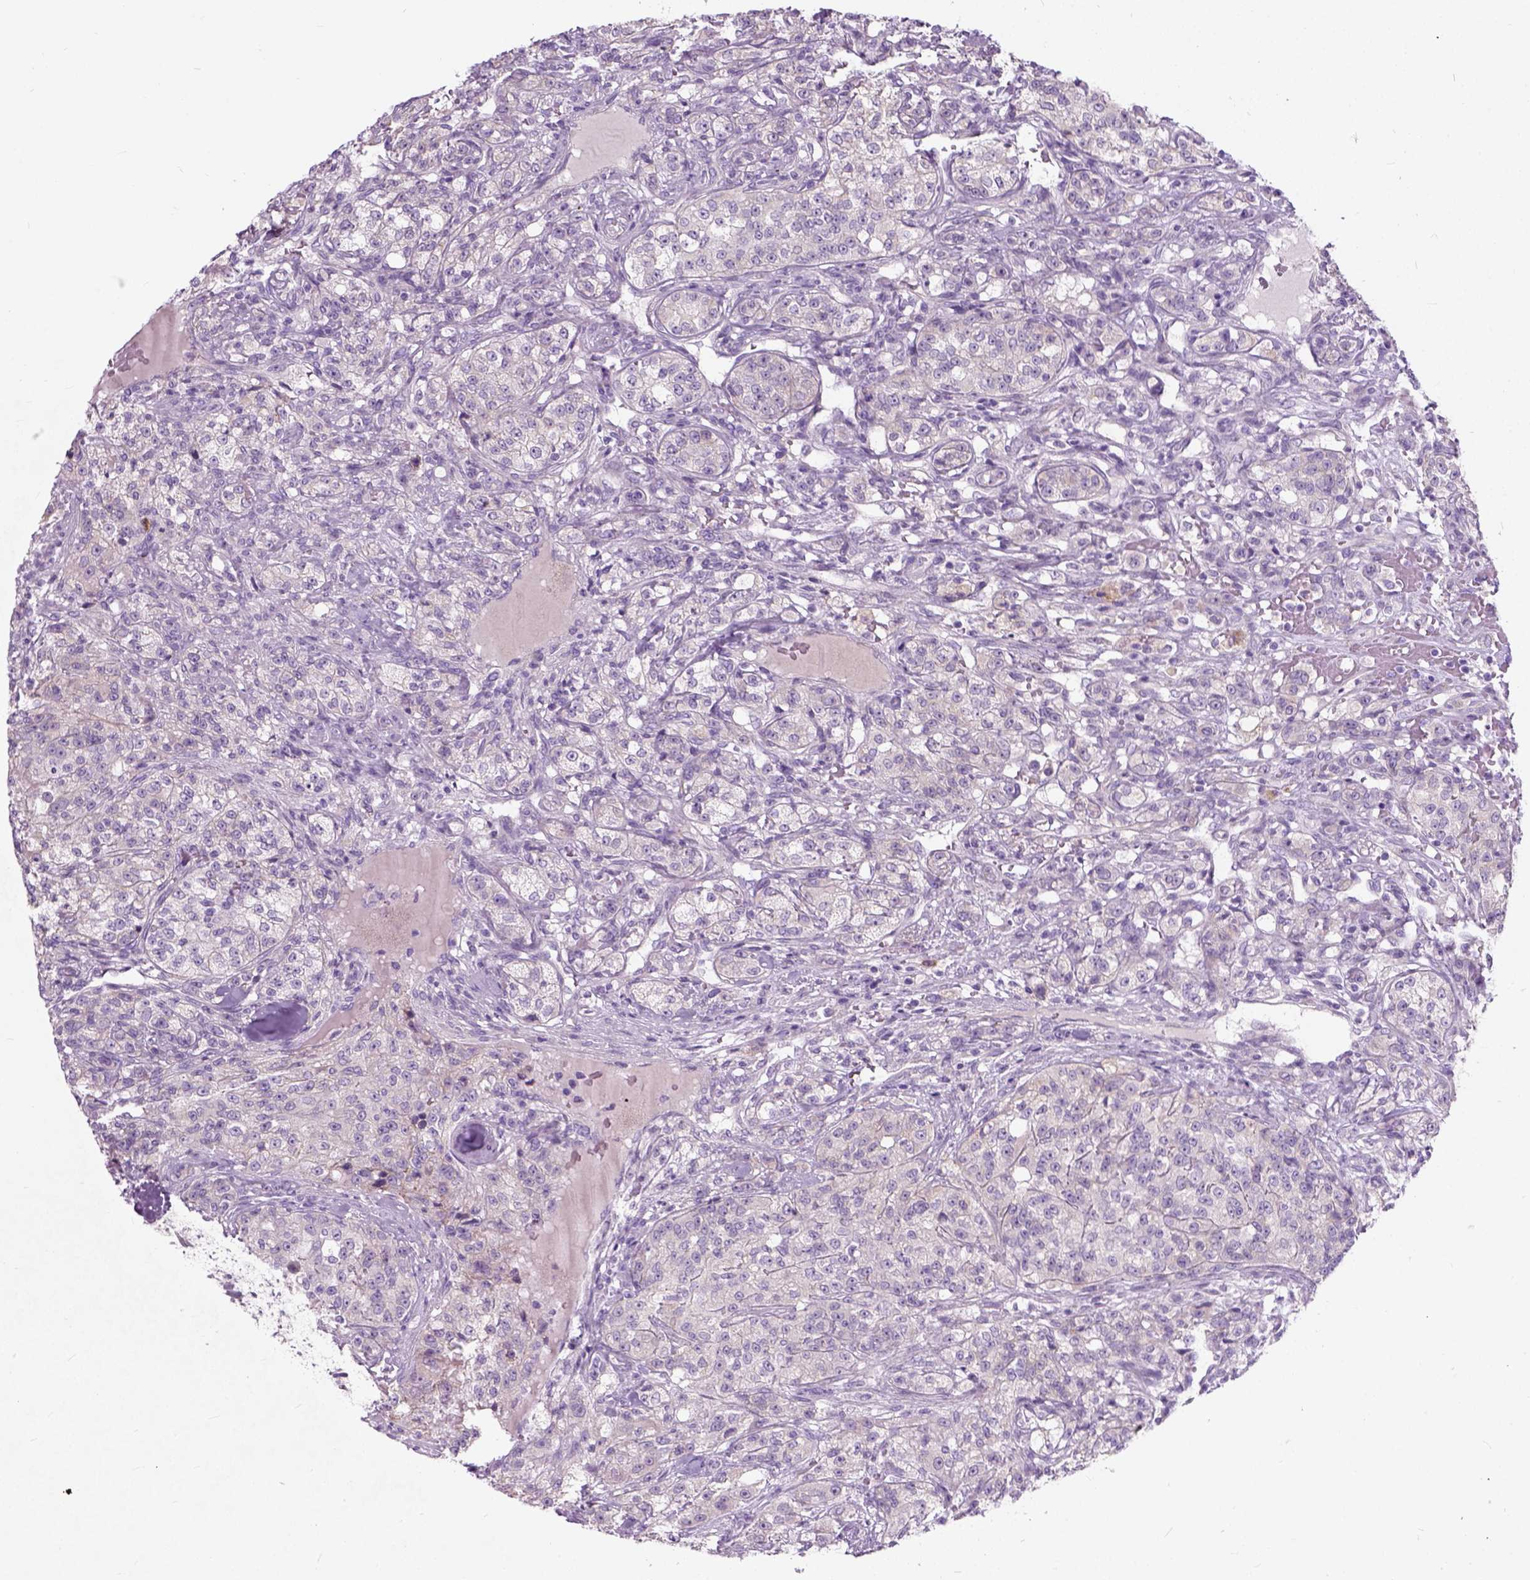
{"staining": {"intensity": "negative", "quantity": "none", "location": "none"}, "tissue": "renal cancer", "cell_type": "Tumor cells", "image_type": "cancer", "snomed": [{"axis": "morphology", "description": "Adenocarcinoma, NOS"}, {"axis": "topography", "description": "Kidney"}], "caption": "Renal cancer (adenocarcinoma) stained for a protein using IHC displays no positivity tumor cells.", "gene": "TRIM72", "patient": {"sex": "female", "age": 63}}